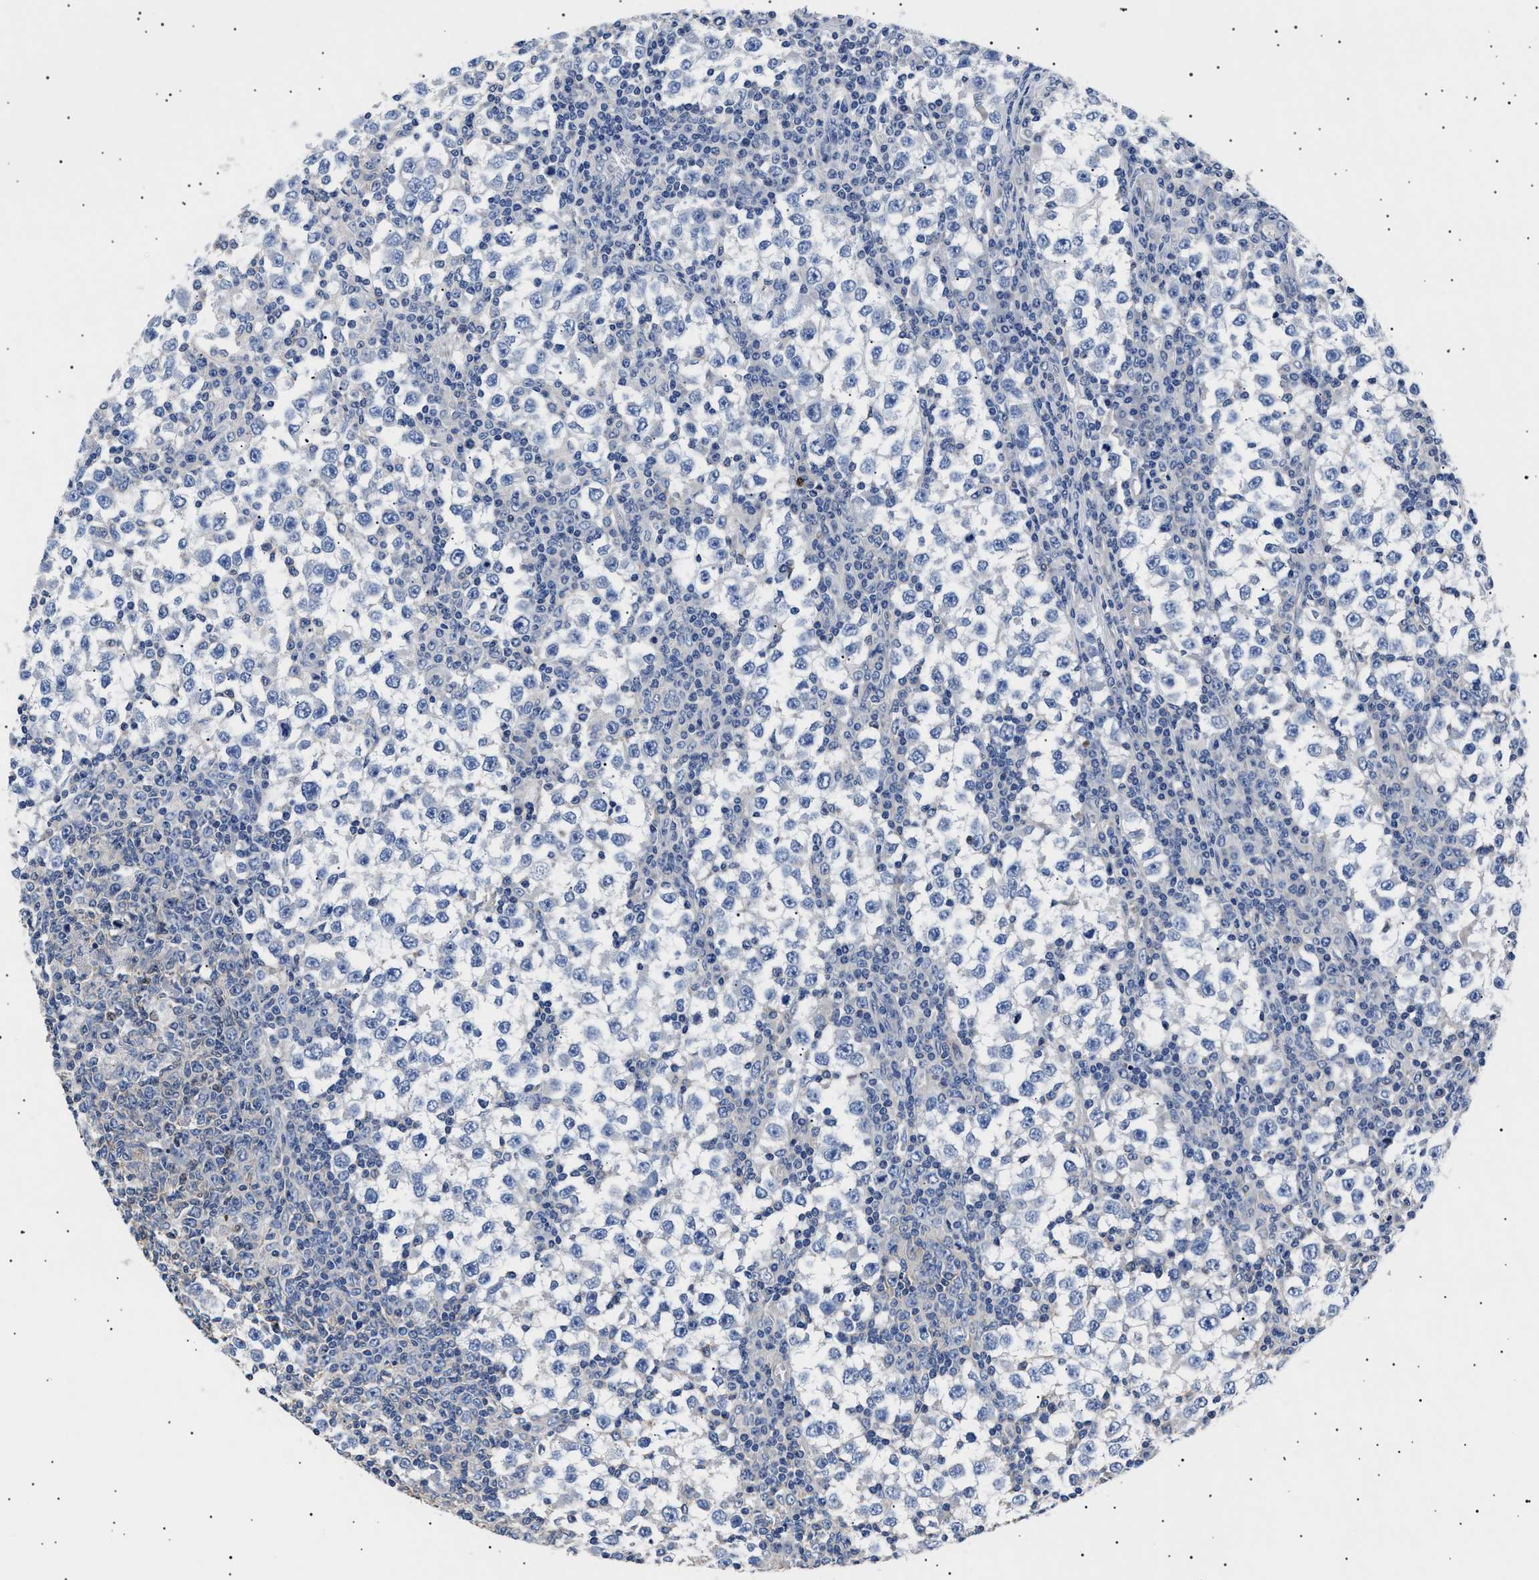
{"staining": {"intensity": "negative", "quantity": "none", "location": "none"}, "tissue": "testis cancer", "cell_type": "Tumor cells", "image_type": "cancer", "snomed": [{"axis": "morphology", "description": "Seminoma, NOS"}, {"axis": "topography", "description": "Testis"}], "caption": "A histopathology image of human testis cancer (seminoma) is negative for staining in tumor cells. (IHC, brightfield microscopy, high magnification).", "gene": "HEMGN", "patient": {"sex": "male", "age": 65}}